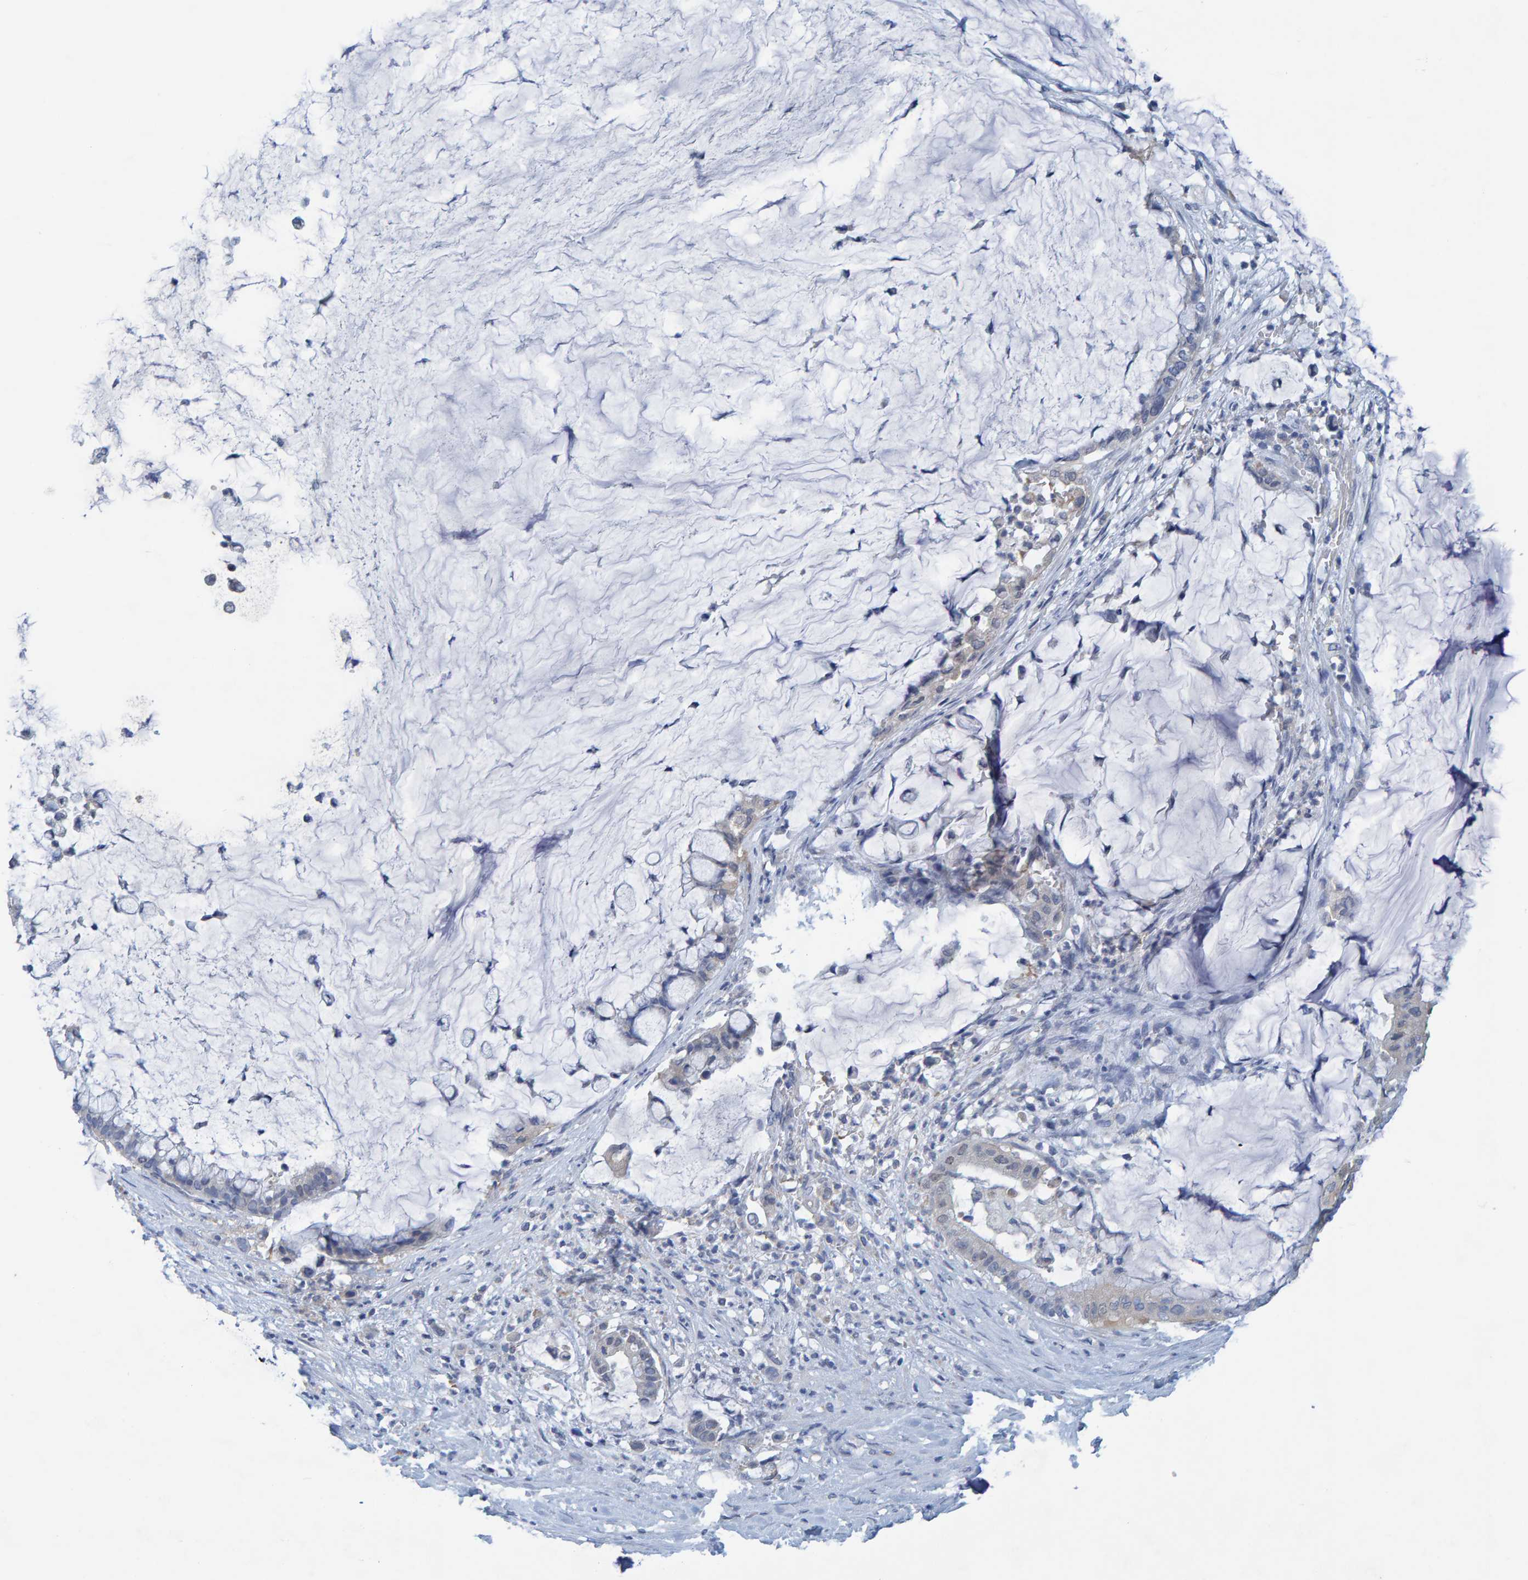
{"staining": {"intensity": "negative", "quantity": "none", "location": "none"}, "tissue": "pancreatic cancer", "cell_type": "Tumor cells", "image_type": "cancer", "snomed": [{"axis": "morphology", "description": "Adenocarcinoma, NOS"}, {"axis": "topography", "description": "Pancreas"}], "caption": "There is no significant positivity in tumor cells of adenocarcinoma (pancreatic). The staining is performed using DAB brown chromogen with nuclei counter-stained in using hematoxylin.", "gene": "ALAD", "patient": {"sex": "male", "age": 41}}